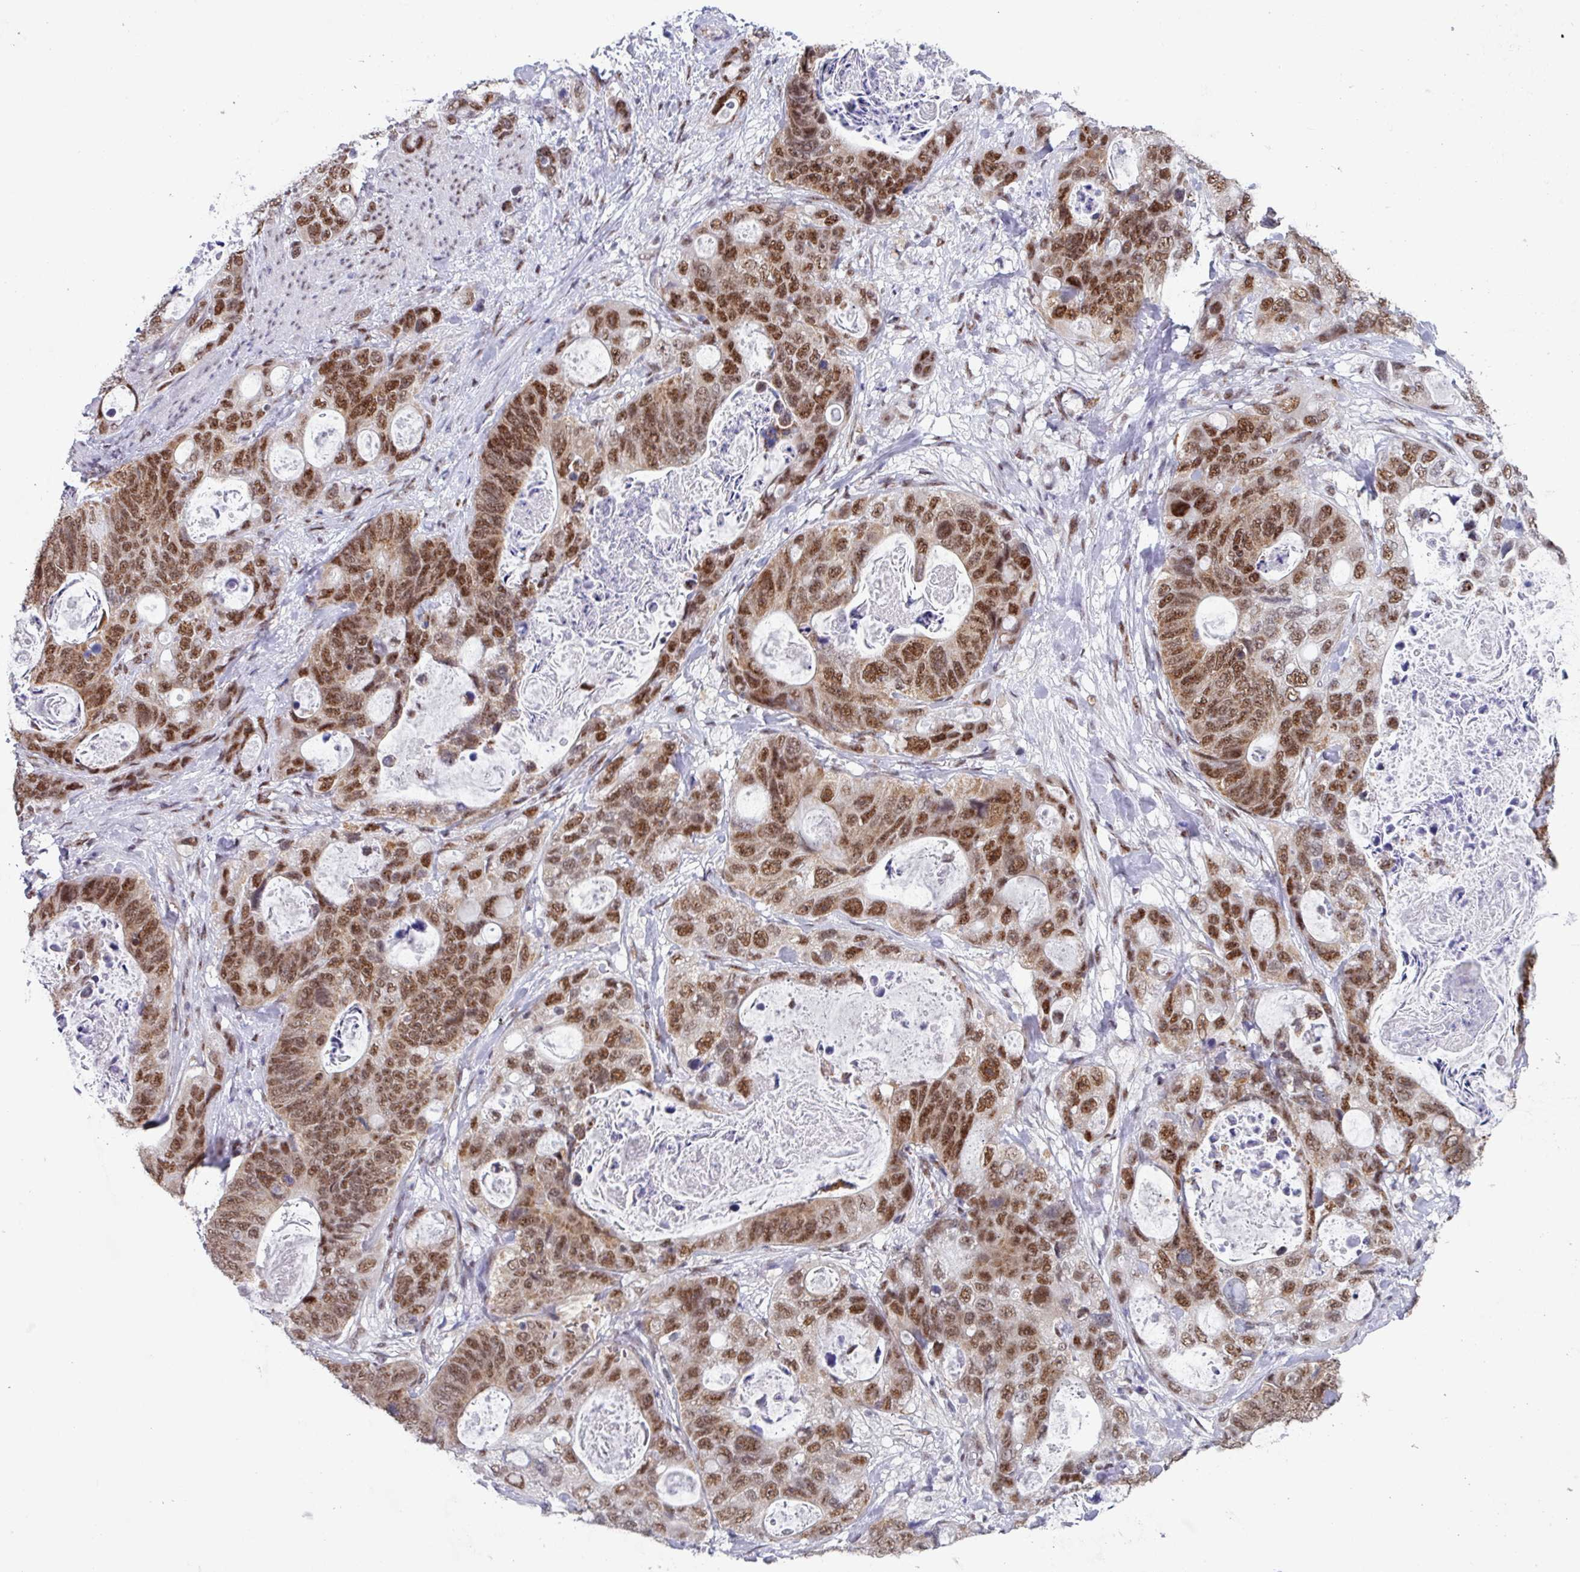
{"staining": {"intensity": "moderate", "quantity": ">75%", "location": "nuclear"}, "tissue": "stomach cancer", "cell_type": "Tumor cells", "image_type": "cancer", "snomed": [{"axis": "morphology", "description": "Normal tissue, NOS"}, {"axis": "morphology", "description": "Adenocarcinoma, NOS"}, {"axis": "topography", "description": "Stomach"}], "caption": "The micrograph shows staining of stomach cancer (adenocarcinoma), revealing moderate nuclear protein positivity (brown color) within tumor cells. Immunohistochemistry stains the protein in brown and the nuclei are stained blue.", "gene": "PUF60", "patient": {"sex": "female", "age": 89}}